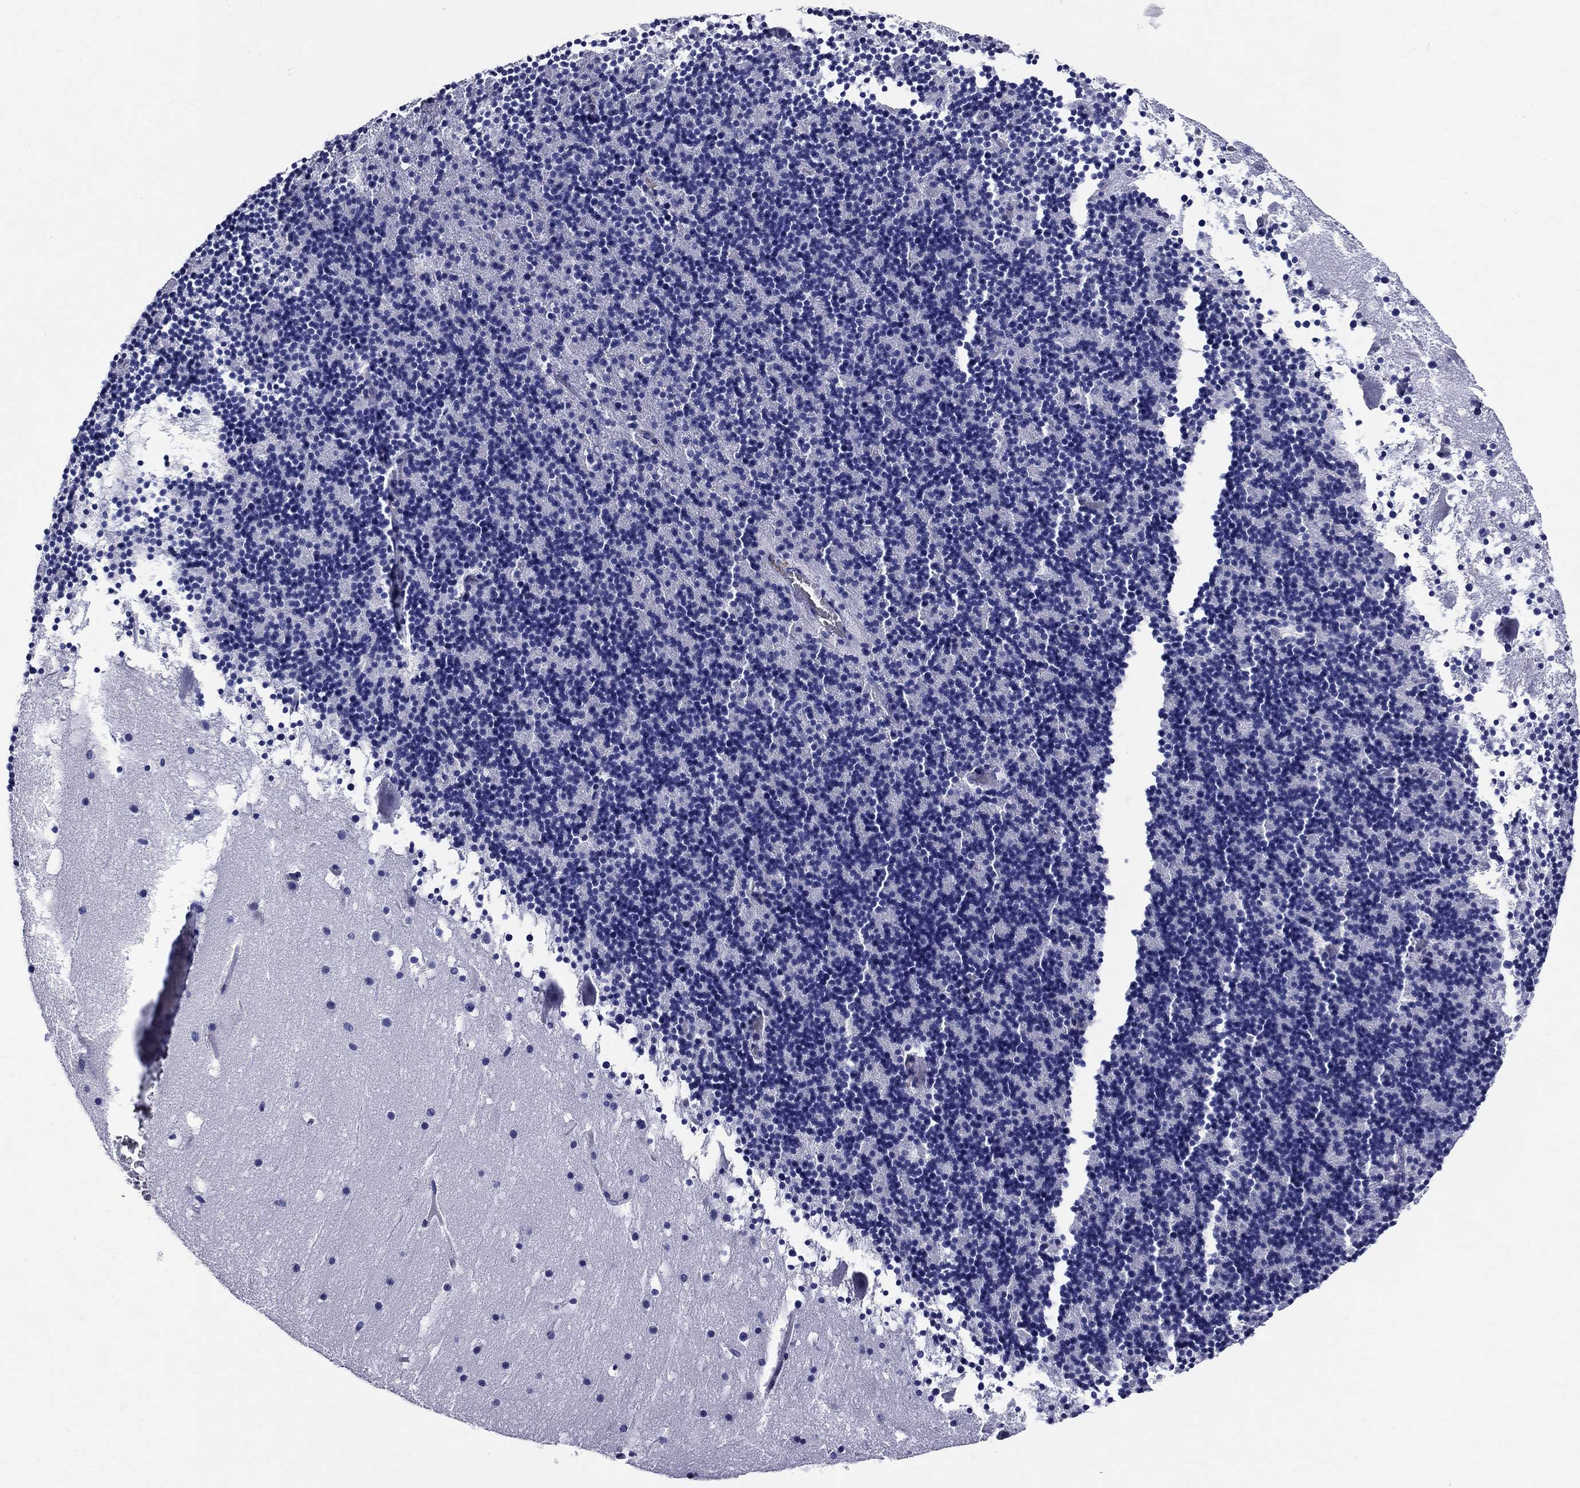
{"staining": {"intensity": "negative", "quantity": "none", "location": "none"}, "tissue": "cerebellum", "cell_type": "Cells in granular layer", "image_type": "normal", "snomed": [{"axis": "morphology", "description": "Normal tissue, NOS"}, {"axis": "topography", "description": "Cerebellum"}], "caption": "Immunohistochemistry (IHC) photomicrograph of benign human cerebellum stained for a protein (brown), which shows no expression in cells in granular layer.", "gene": "CEP43", "patient": {"sex": "male", "age": 37}}